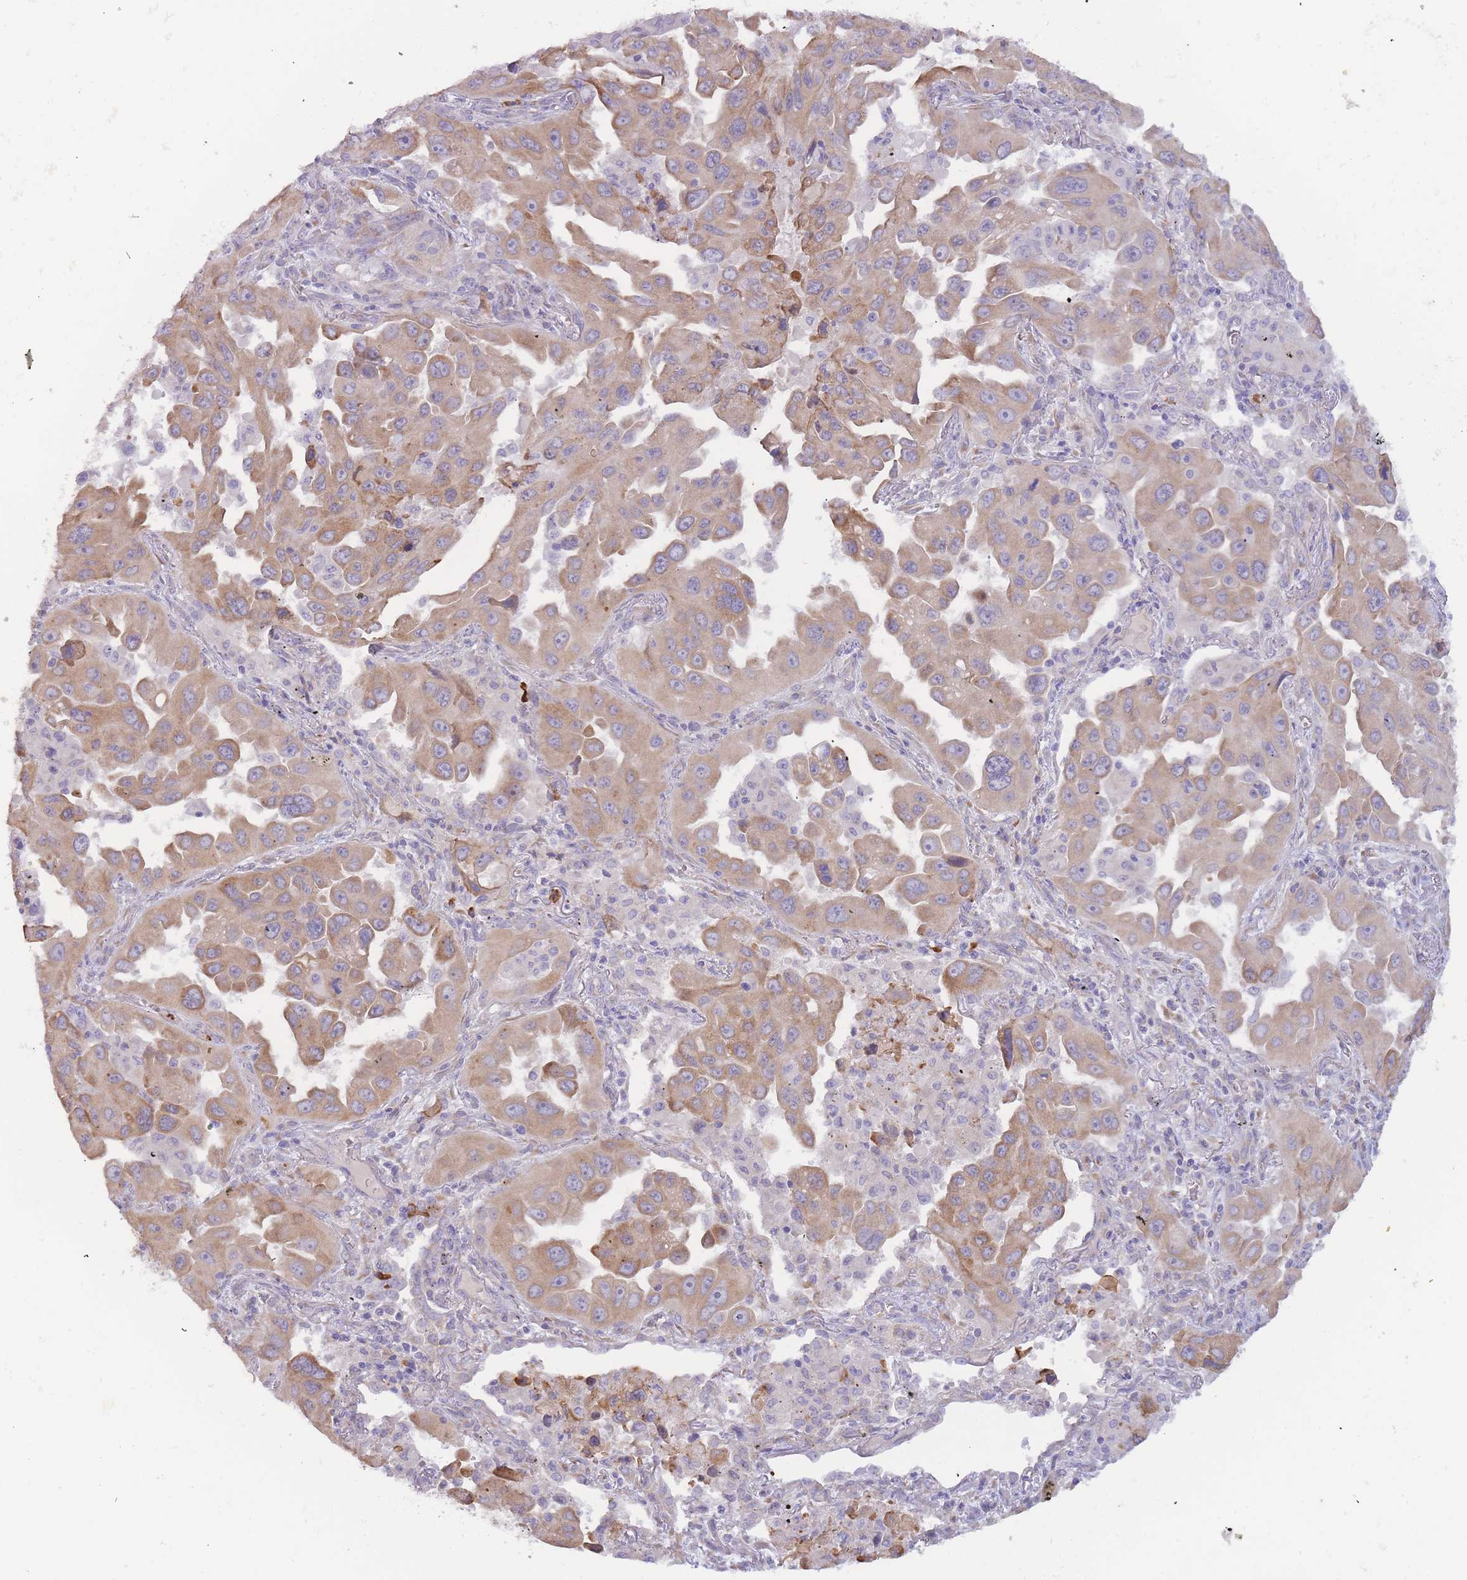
{"staining": {"intensity": "moderate", "quantity": ">75%", "location": "cytoplasmic/membranous"}, "tissue": "lung cancer", "cell_type": "Tumor cells", "image_type": "cancer", "snomed": [{"axis": "morphology", "description": "Adenocarcinoma, NOS"}, {"axis": "topography", "description": "Lung"}], "caption": "The histopathology image shows immunohistochemical staining of lung cancer (adenocarcinoma). There is moderate cytoplasmic/membranous staining is identified in about >75% of tumor cells.", "gene": "SLC35E4", "patient": {"sex": "male", "age": 66}}